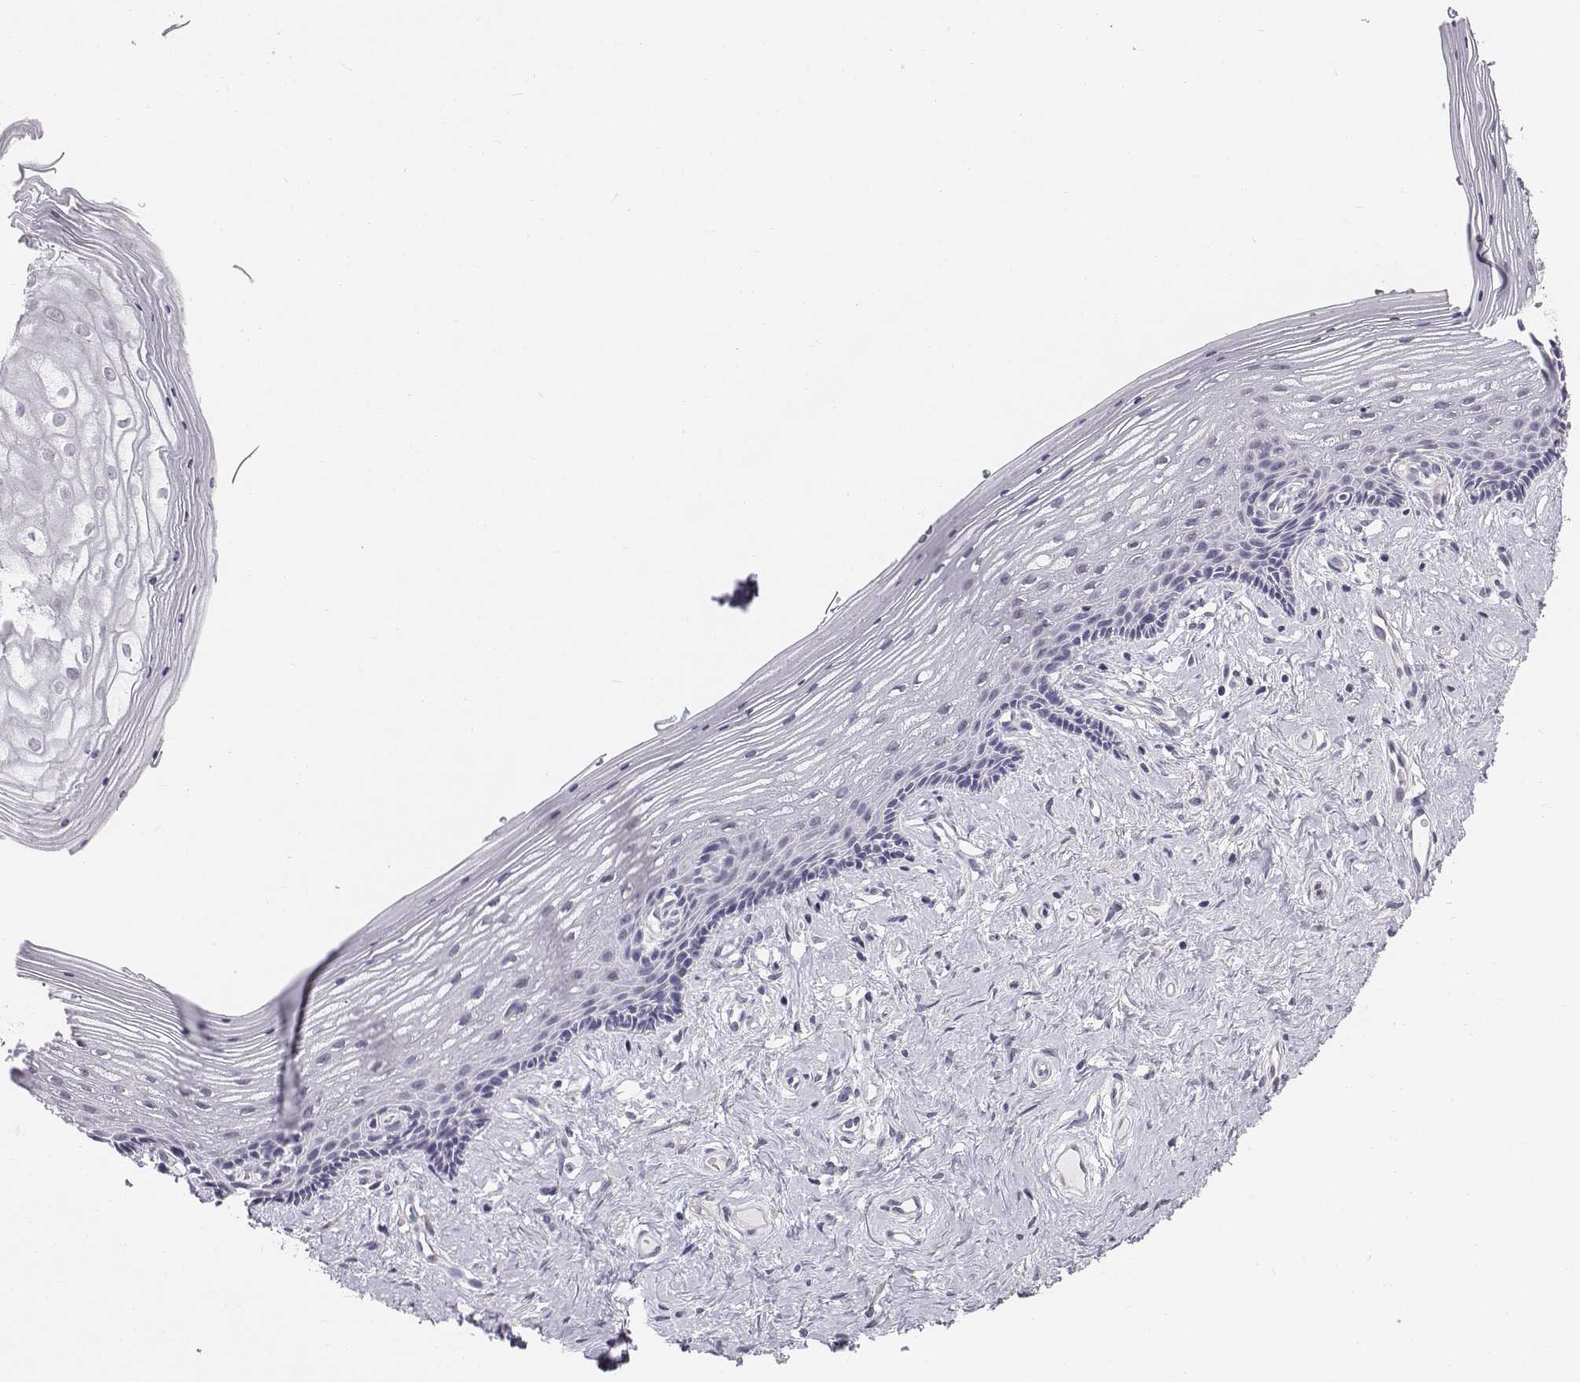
{"staining": {"intensity": "negative", "quantity": "none", "location": "none"}, "tissue": "vagina", "cell_type": "Squamous epithelial cells", "image_type": "normal", "snomed": [{"axis": "morphology", "description": "Normal tissue, NOS"}, {"axis": "topography", "description": "Vagina"}], "caption": "Vagina was stained to show a protein in brown. There is no significant staining in squamous epithelial cells. (DAB immunohistochemistry visualized using brightfield microscopy, high magnification).", "gene": "PENK", "patient": {"sex": "female", "age": 42}}